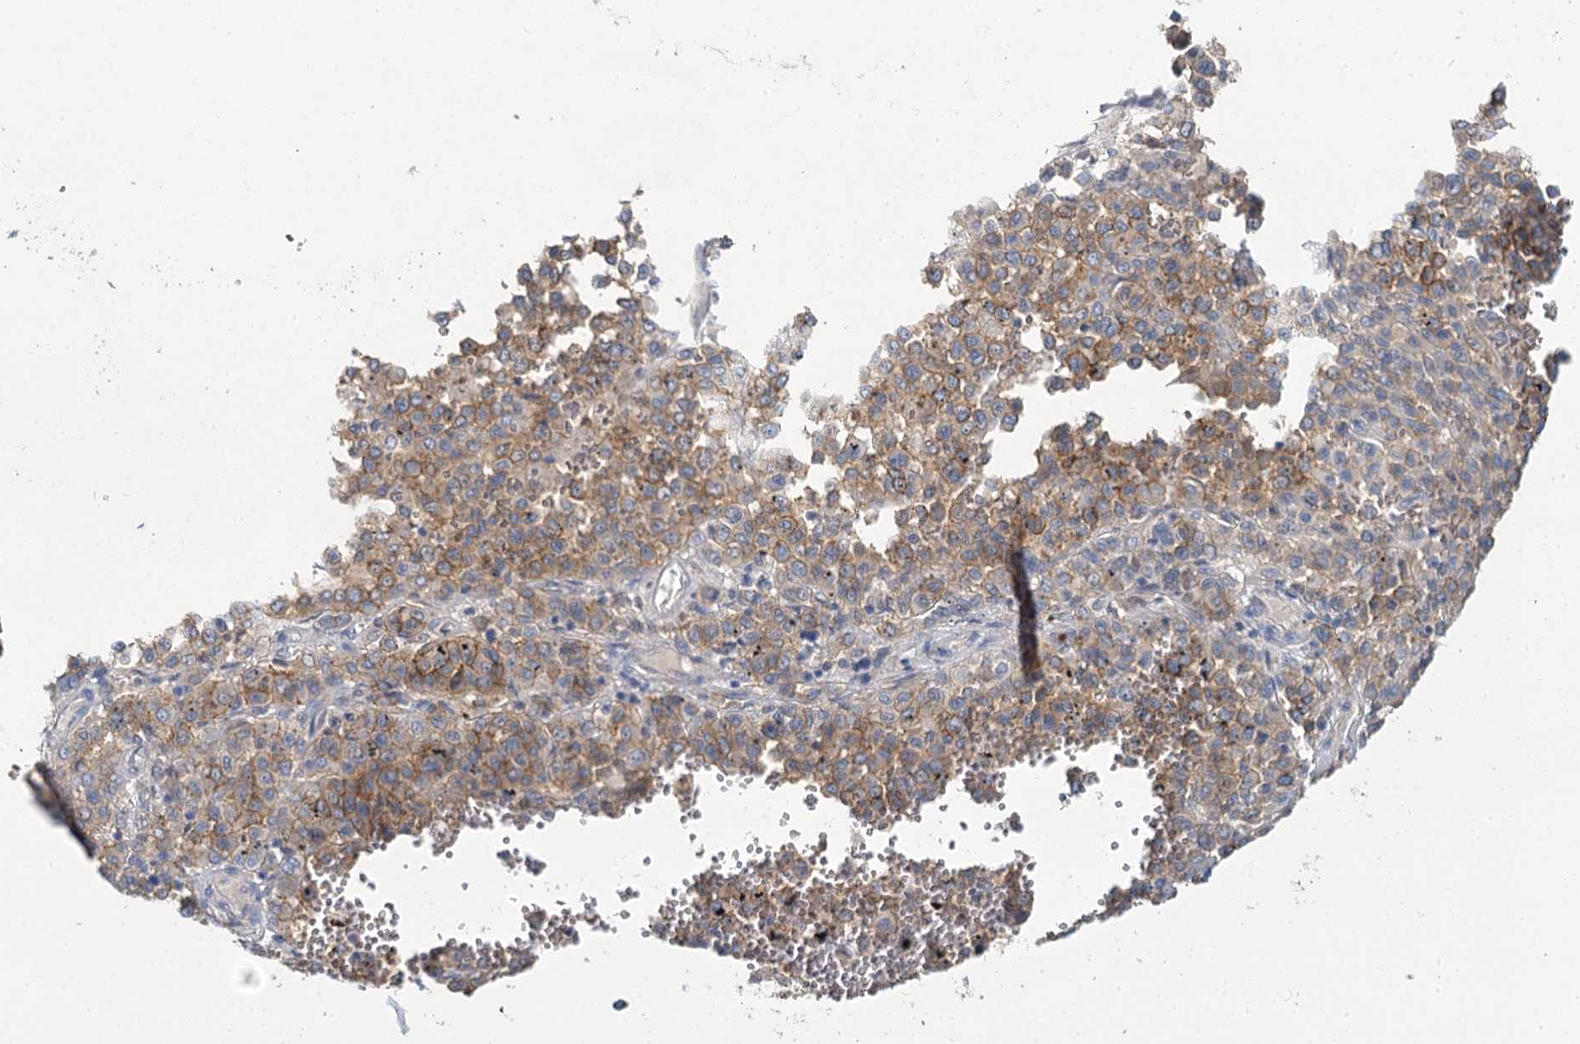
{"staining": {"intensity": "weak", "quantity": ">75%", "location": "cytoplasmic/membranous"}, "tissue": "melanoma", "cell_type": "Tumor cells", "image_type": "cancer", "snomed": [{"axis": "morphology", "description": "Malignant melanoma, Metastatic site"}, {"axis": "topography", "description": "Pancreas"}], "caption": "Malignant melanoma (metastatic site) stained for a protein shows weak cytoplasmic/membranous positivity in tumor cells.", "gene": "IGSF3", "patient": {"sex": "female", "age": 30}}